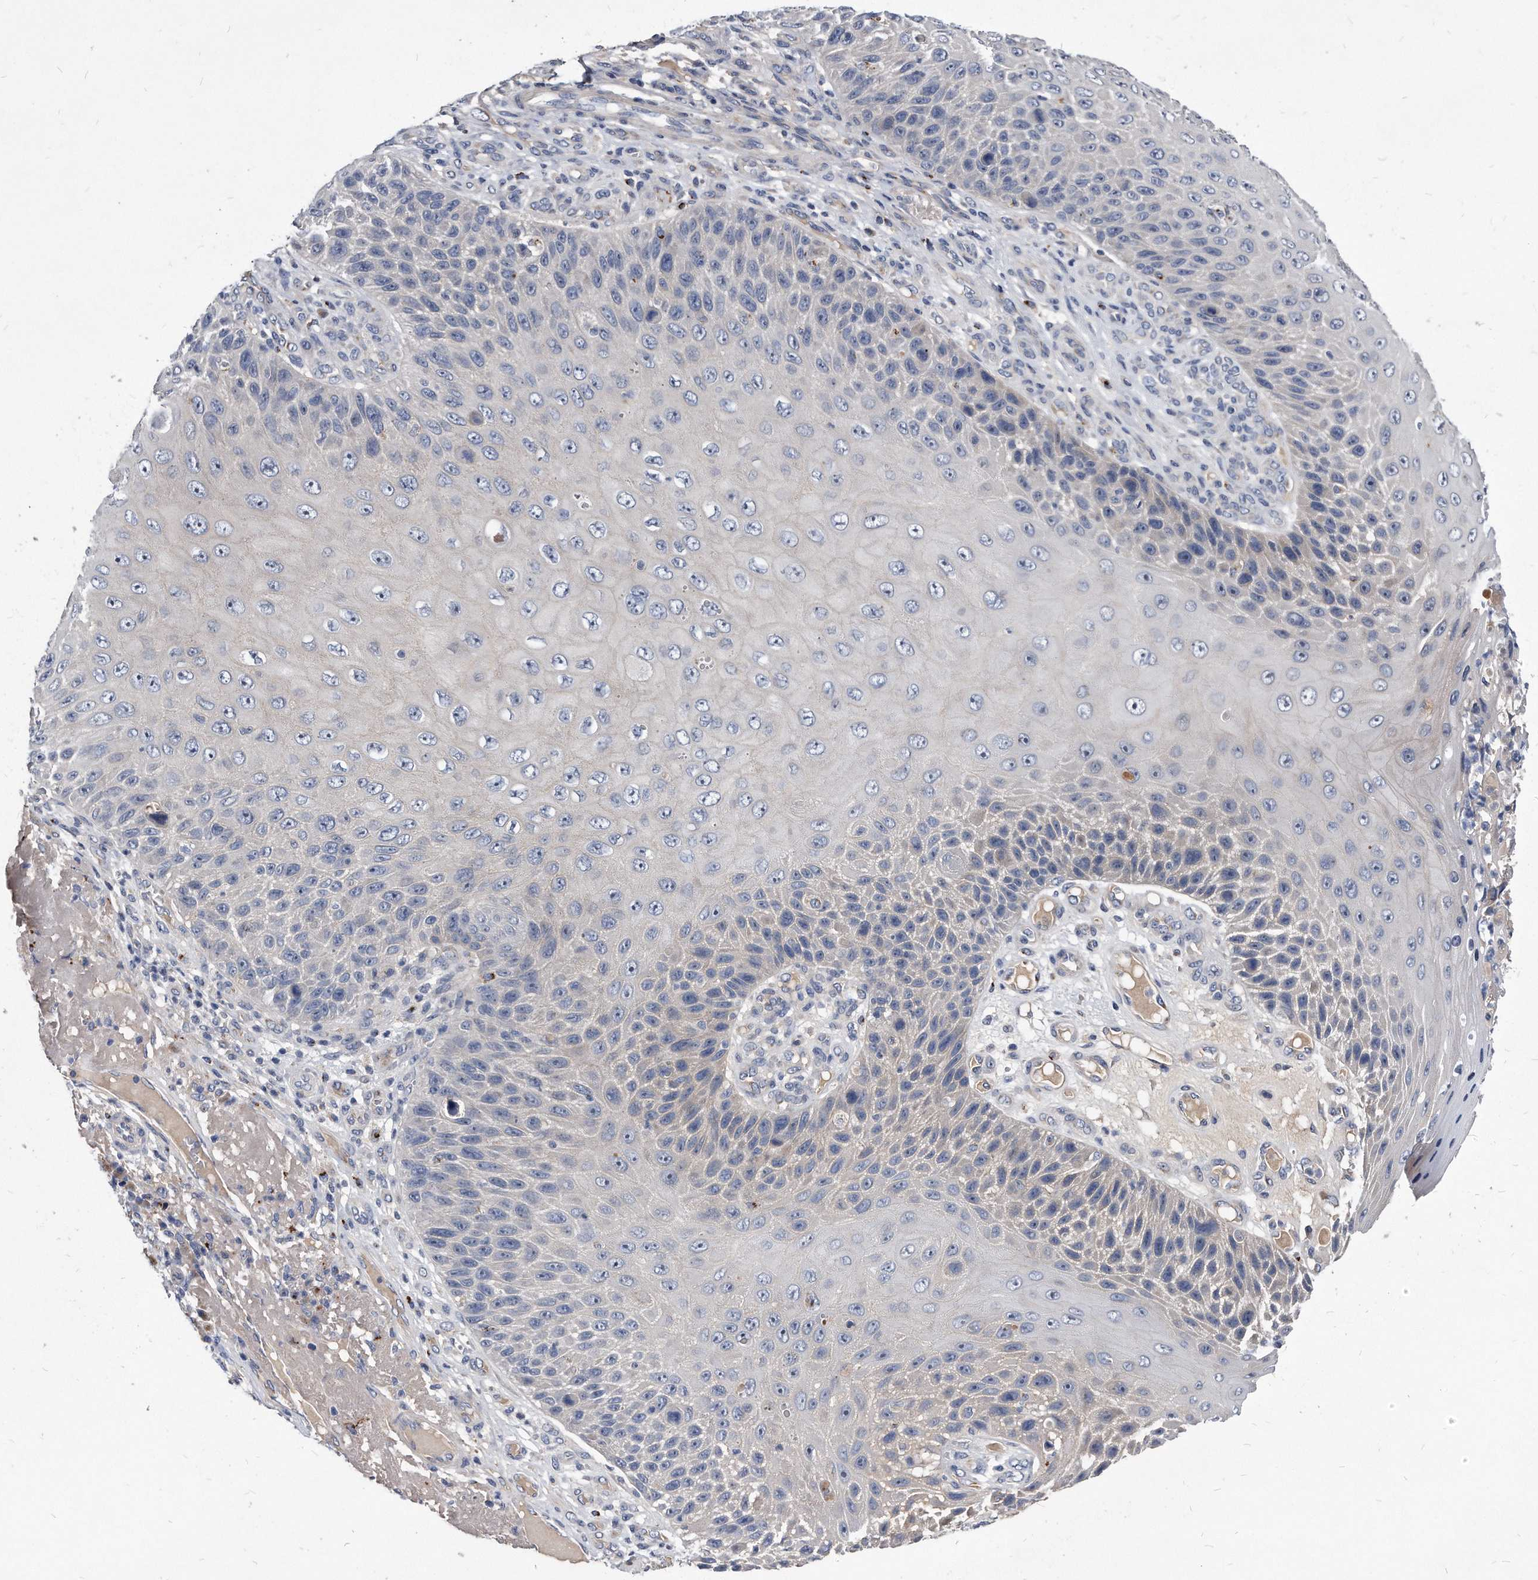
{"staining": {"intensity": "negative", "quantity": "none", "location": "none"}, "tissue": "skin cancer", "cell_type": "Tumor cells", "image_type": "cancer", "snomed": [{"axis": "morphology", "description": "Squamous cell carcinoma, NOS"}, {"axis": "topography", "description": "Skin"}], "caption": "Immunohistochemistry (IHC) image of skin cancer (squamous cell carcinoma) stained for a protein (brown), which shows no expression in tumor cells.", "gene": "MGAT4A", "patient": {"sex": "female", "age": 88}}